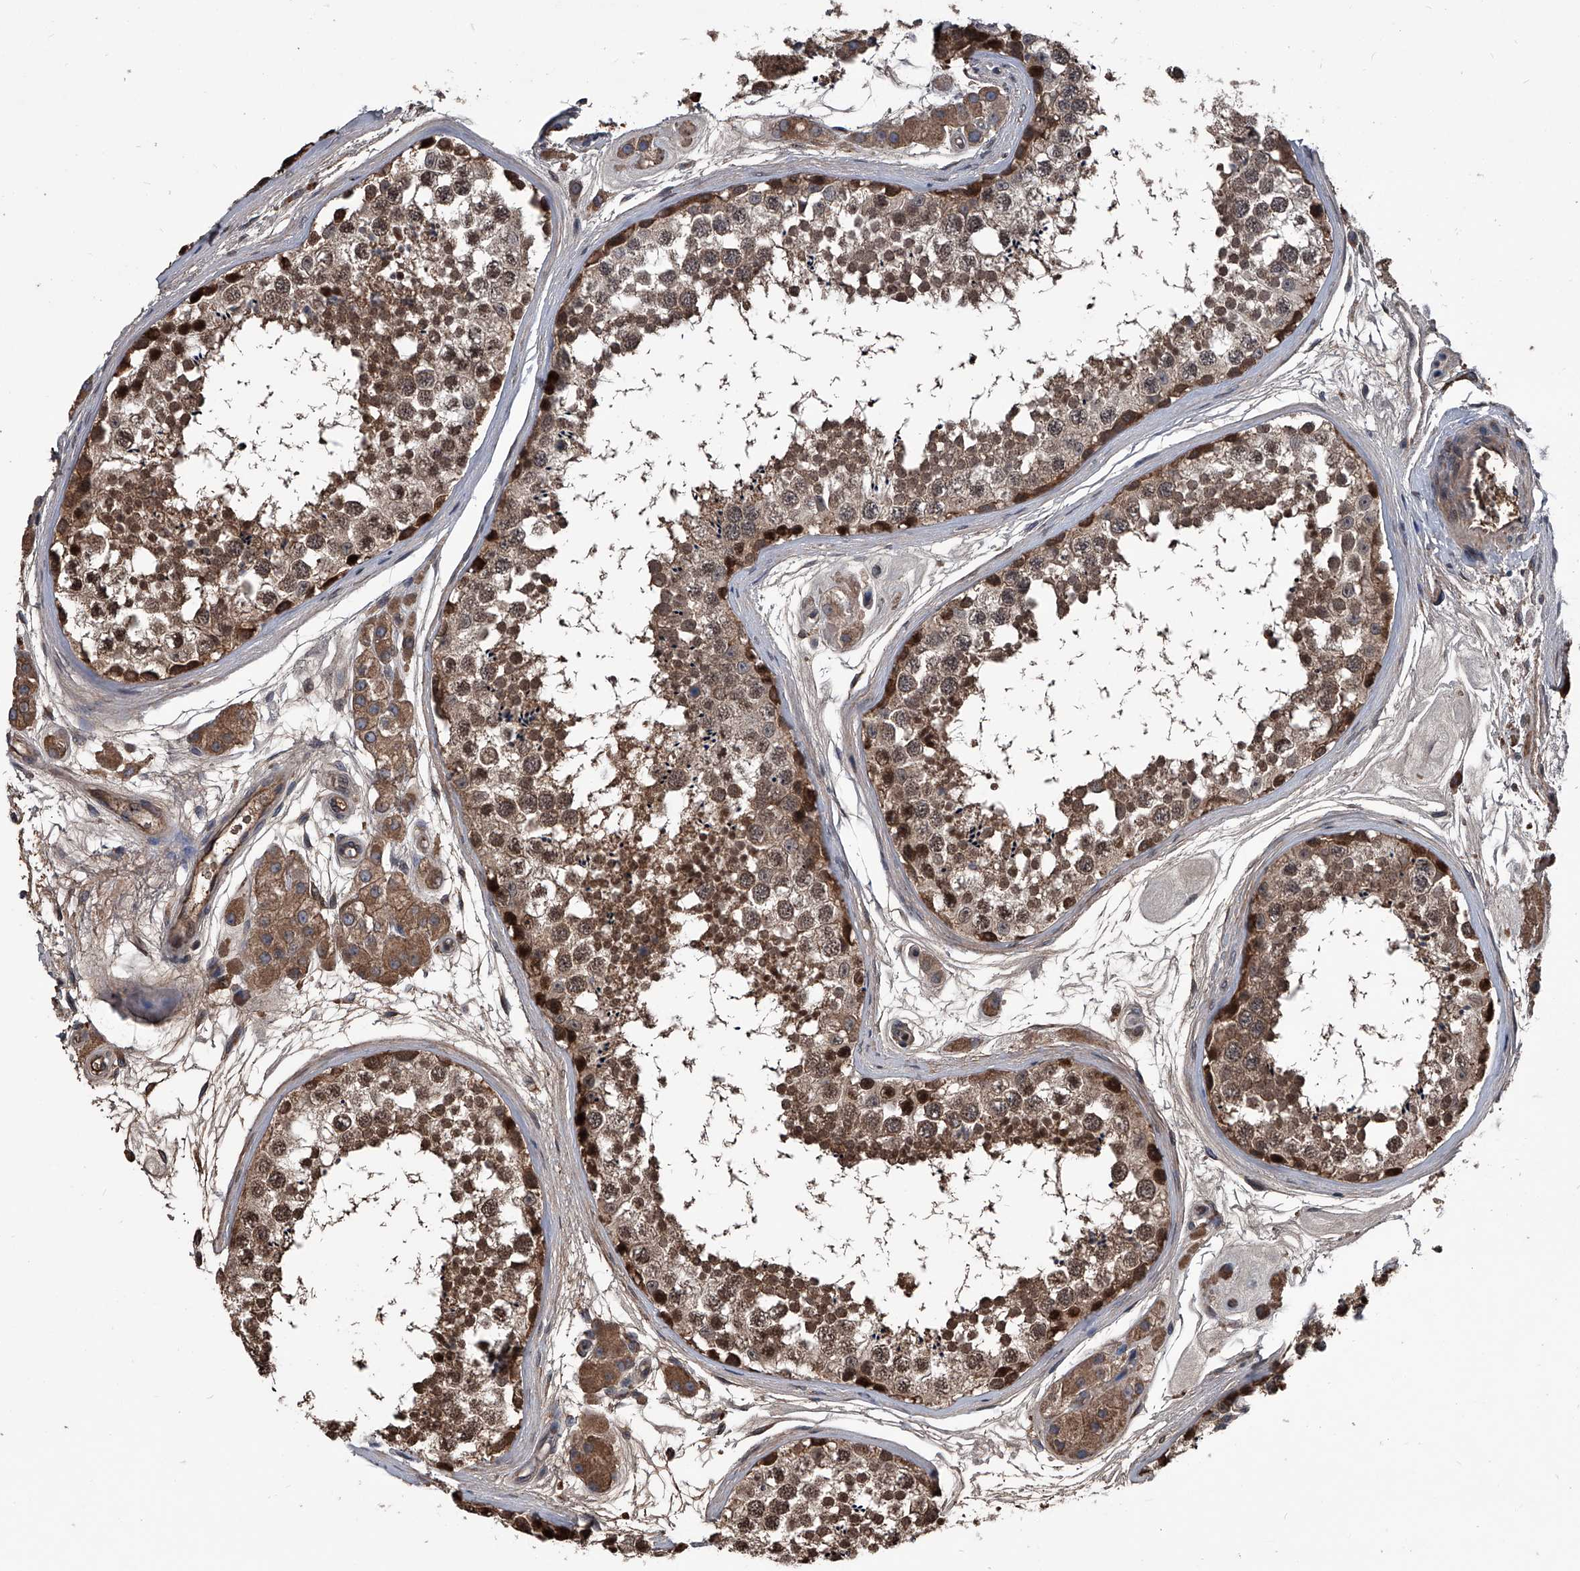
{"staining": {"intensity": "strong", "quantity": "<25%", "location": "cytoplasmic/membranous,nuclear"}, "tissue": "testis", "cell_type": "Cells in seminiferous ducts", "image_type": "normal", "snomed": [{"axis": "morphology", "description": "Normal tissue, NOS"}, {"axis": "topography", "description": "Testis"}], "caption": "Immunohistochemical staining of benign human testis displays medium levels of strong cytoplasmic/membranous,nuclear staining in approximately <25% of cells in seminiferous ducts. The protein of interest is shown in brown color, while the nuclei are stained blue.", "gene": "KIF13A", "patient": {"sex": "male", "age": 56}}